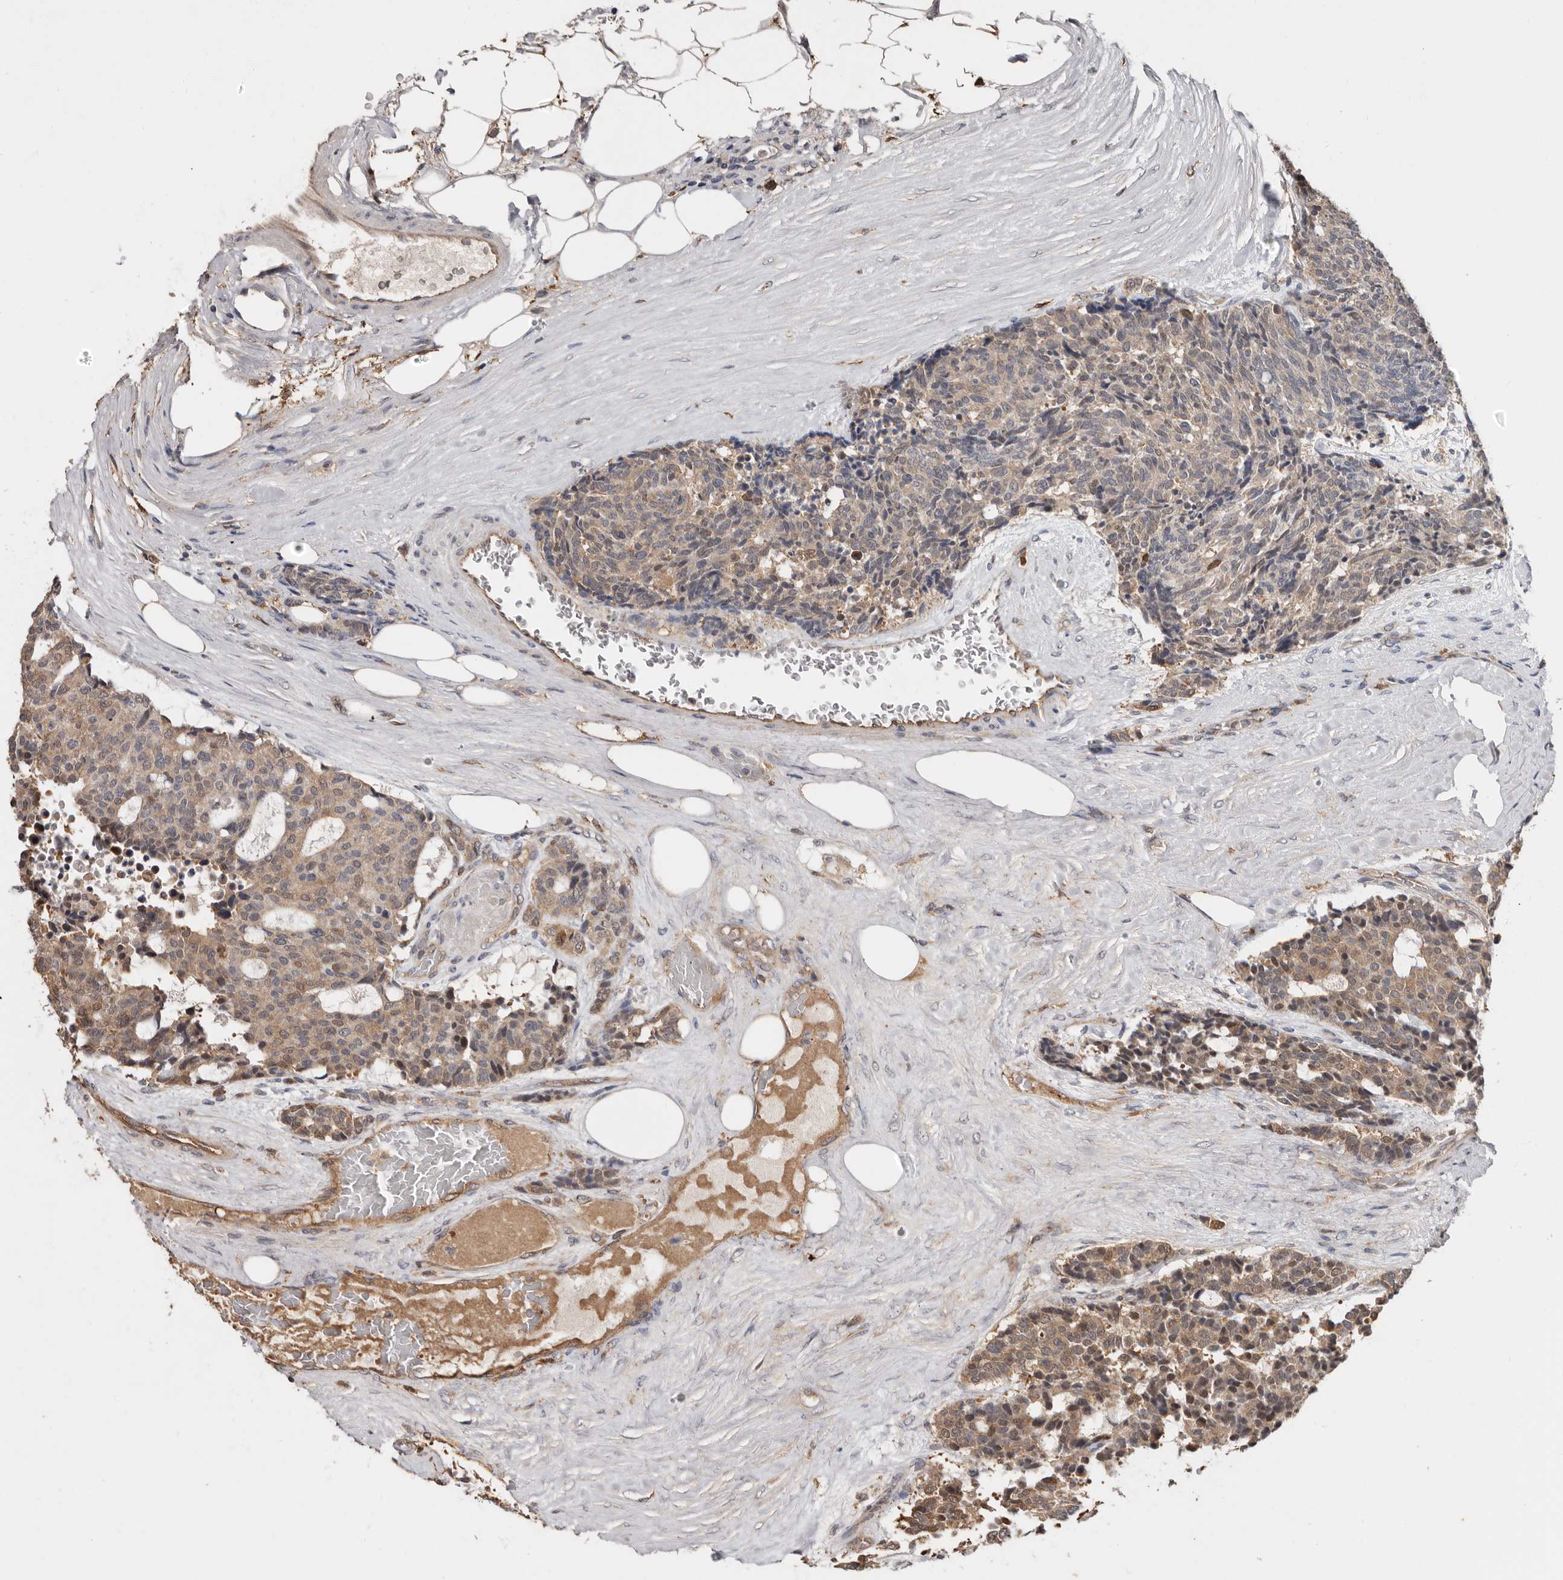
{"staining": {"intensity": "moderate", "quantity": ">75%", "location": "cytoplasmic/membranous"}, "tissue": "carcinoid", "cell_type": "Tumor cells", "image_type": "cancer", "snomed": [{"axis": "morphology", "description": "Carcinoid, malignant, NOS"}, {"axis": "topography", "description": "Pancreas"}], "caption": "A medium amount of moderate cytoplasmic/membranous positivity is seen in about >75% of tumor cells in carcinoid tissue. Immunohistochemistry (ihc) stains the protein of interest in brown and the nuclei are stained blue.", "gene": "RSPO2", "patient": {"sex": "female", "age": 54}}